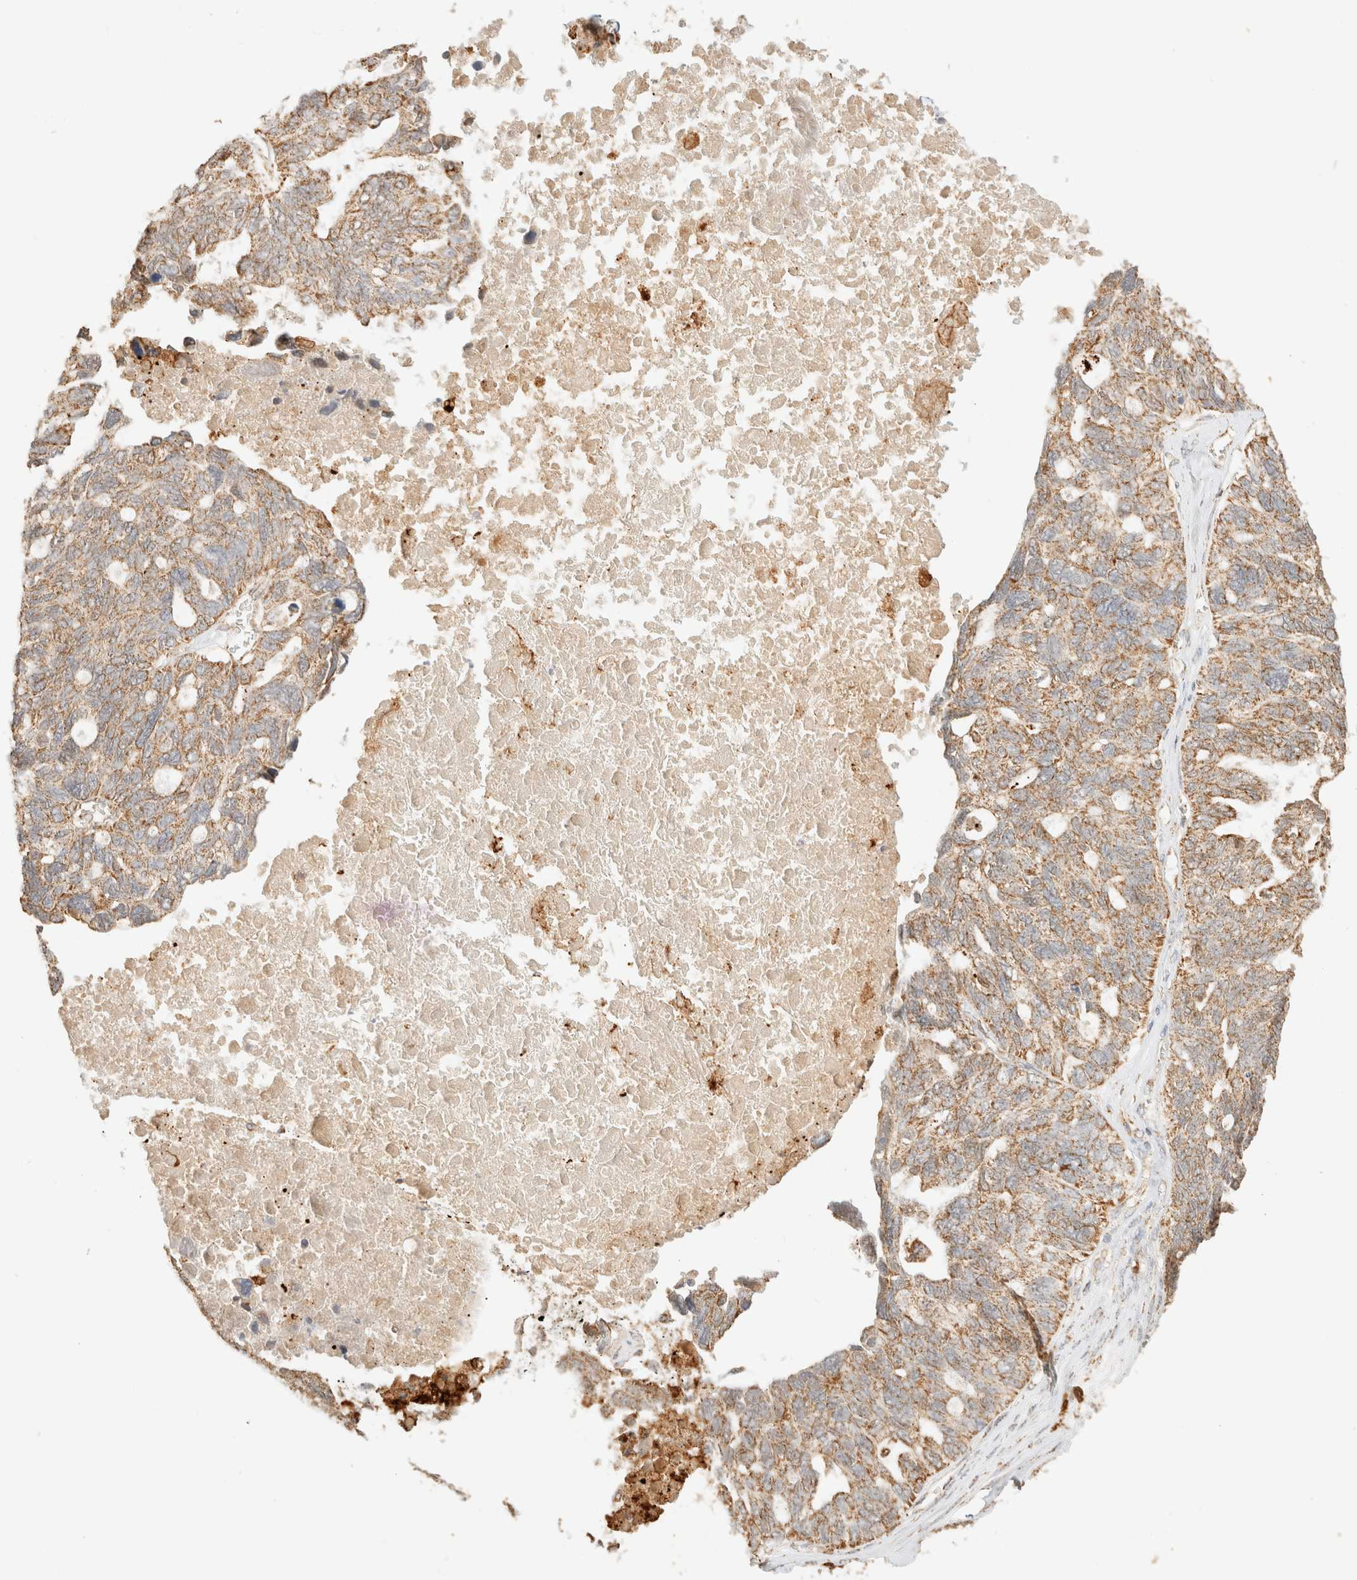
{"staining": {"intensity": "moderate", "quantity": ">75%", "location": "cytoplasmic/membranous"}, "tissue": "ovarian cancer", "cell_type": "Tumor cells", "image_type": "cancer", "snomed": [{"axis": "morphology", "description": "Cystadenocarcinoma, serous, NOS"}, {"axis": "topography", "description": "Ovary"}], "caption": "Approximately >75% of tumor cells in human serous cystadenocarcinoma (ovarian) show moderate cytoplasmic/membranous protein positivity as visualized by brown immunohistochemical staining.", "gene": "TACO1", "patient": {"sex": "female", "age": 79}}